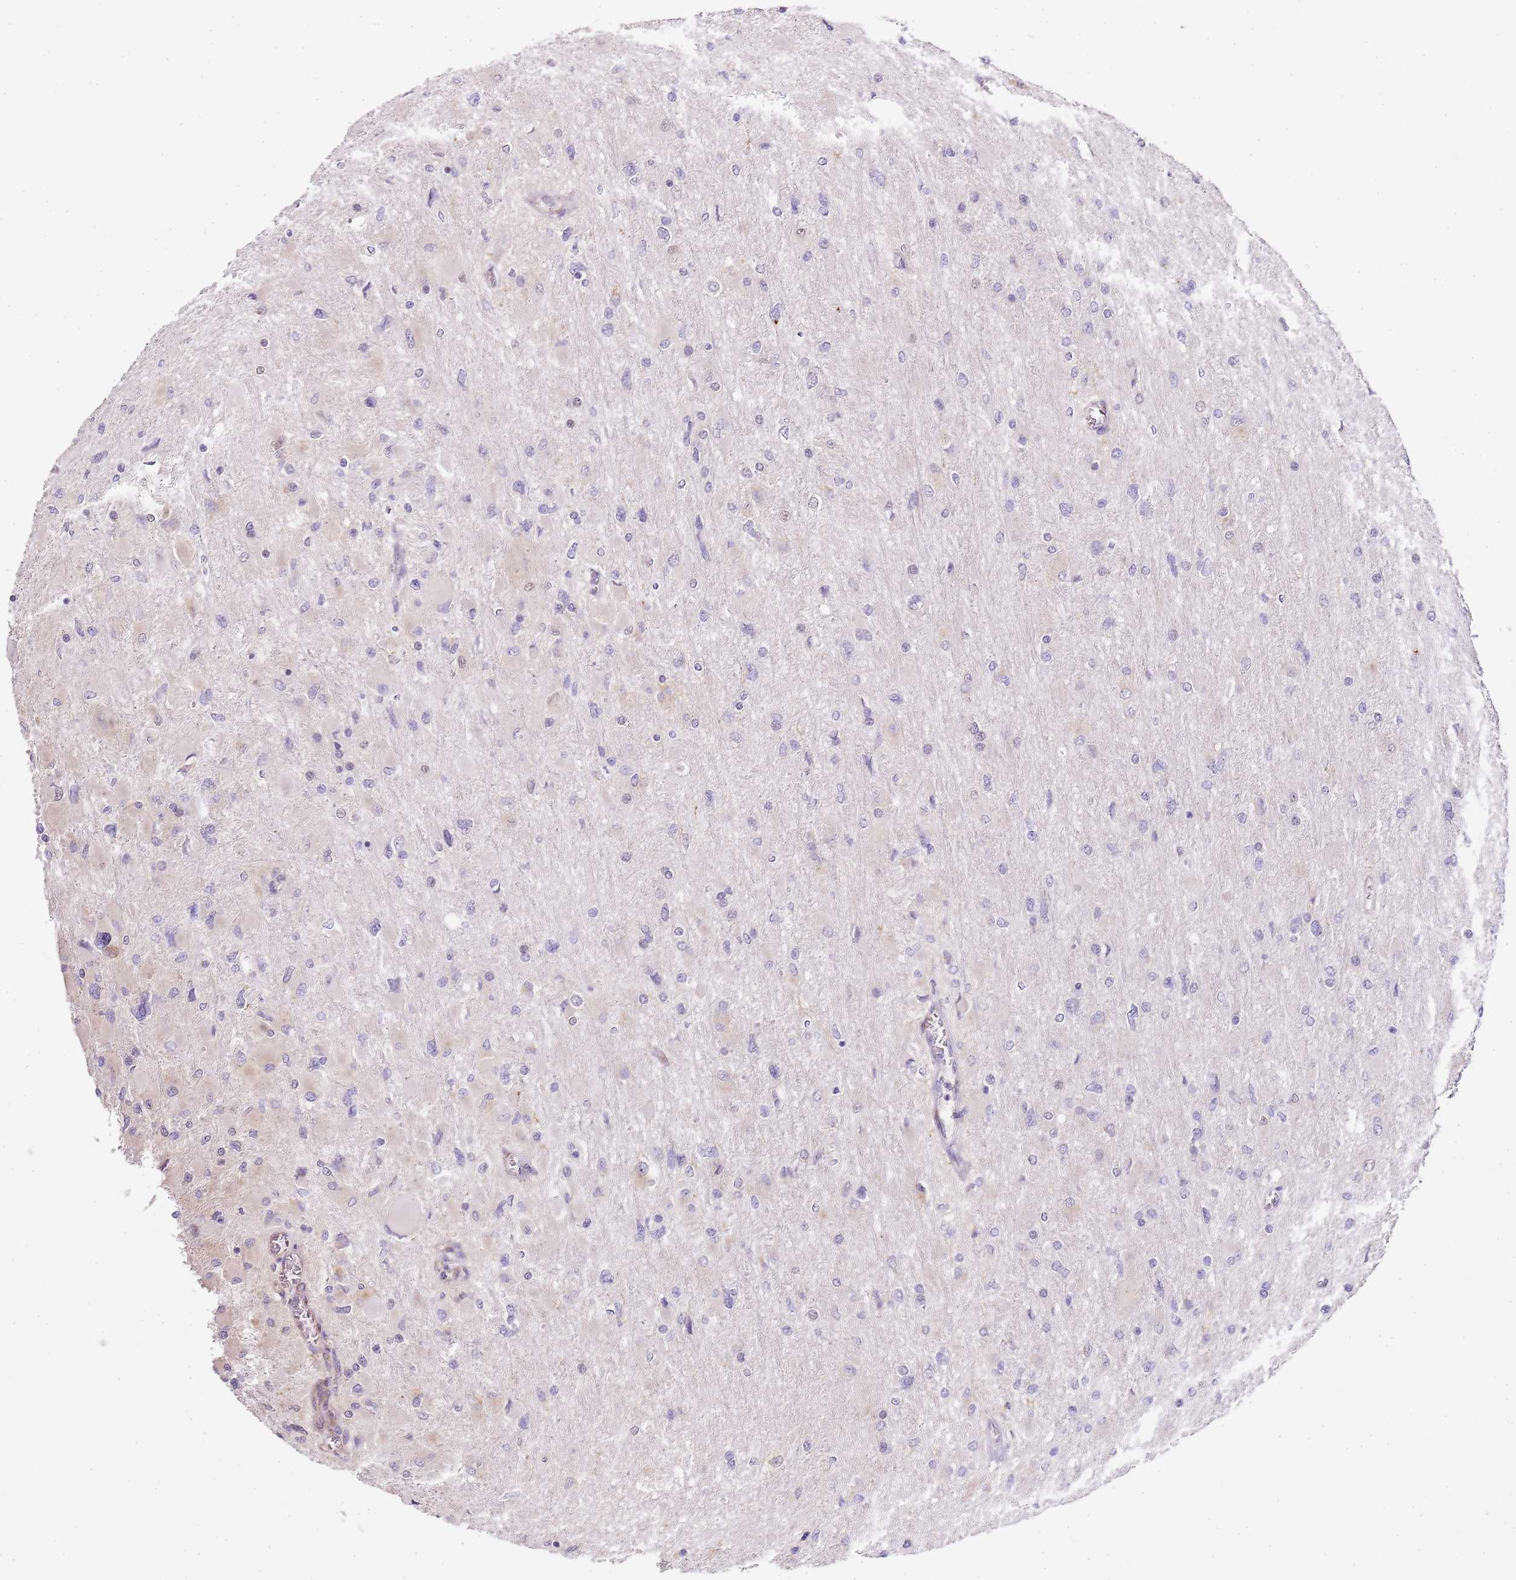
{"staining": {"intensity": "negative", "quantity": "none", "location": "none"}, "tissue": "glioma", "cell_type": "Tumor cells", "image_type": "cancer", "snomed": [{"axis": "morphology", "description": "Glioma, malignant, High grade"}, {"axis": "topography", "description": "Cerebral cortex"}], "caption": "Immunohistochemistry (IHC) of human glioma displays no expression in tumor cells.", "gene": "TBC1D9", "patient": {"sex": "female", "age": 36}}